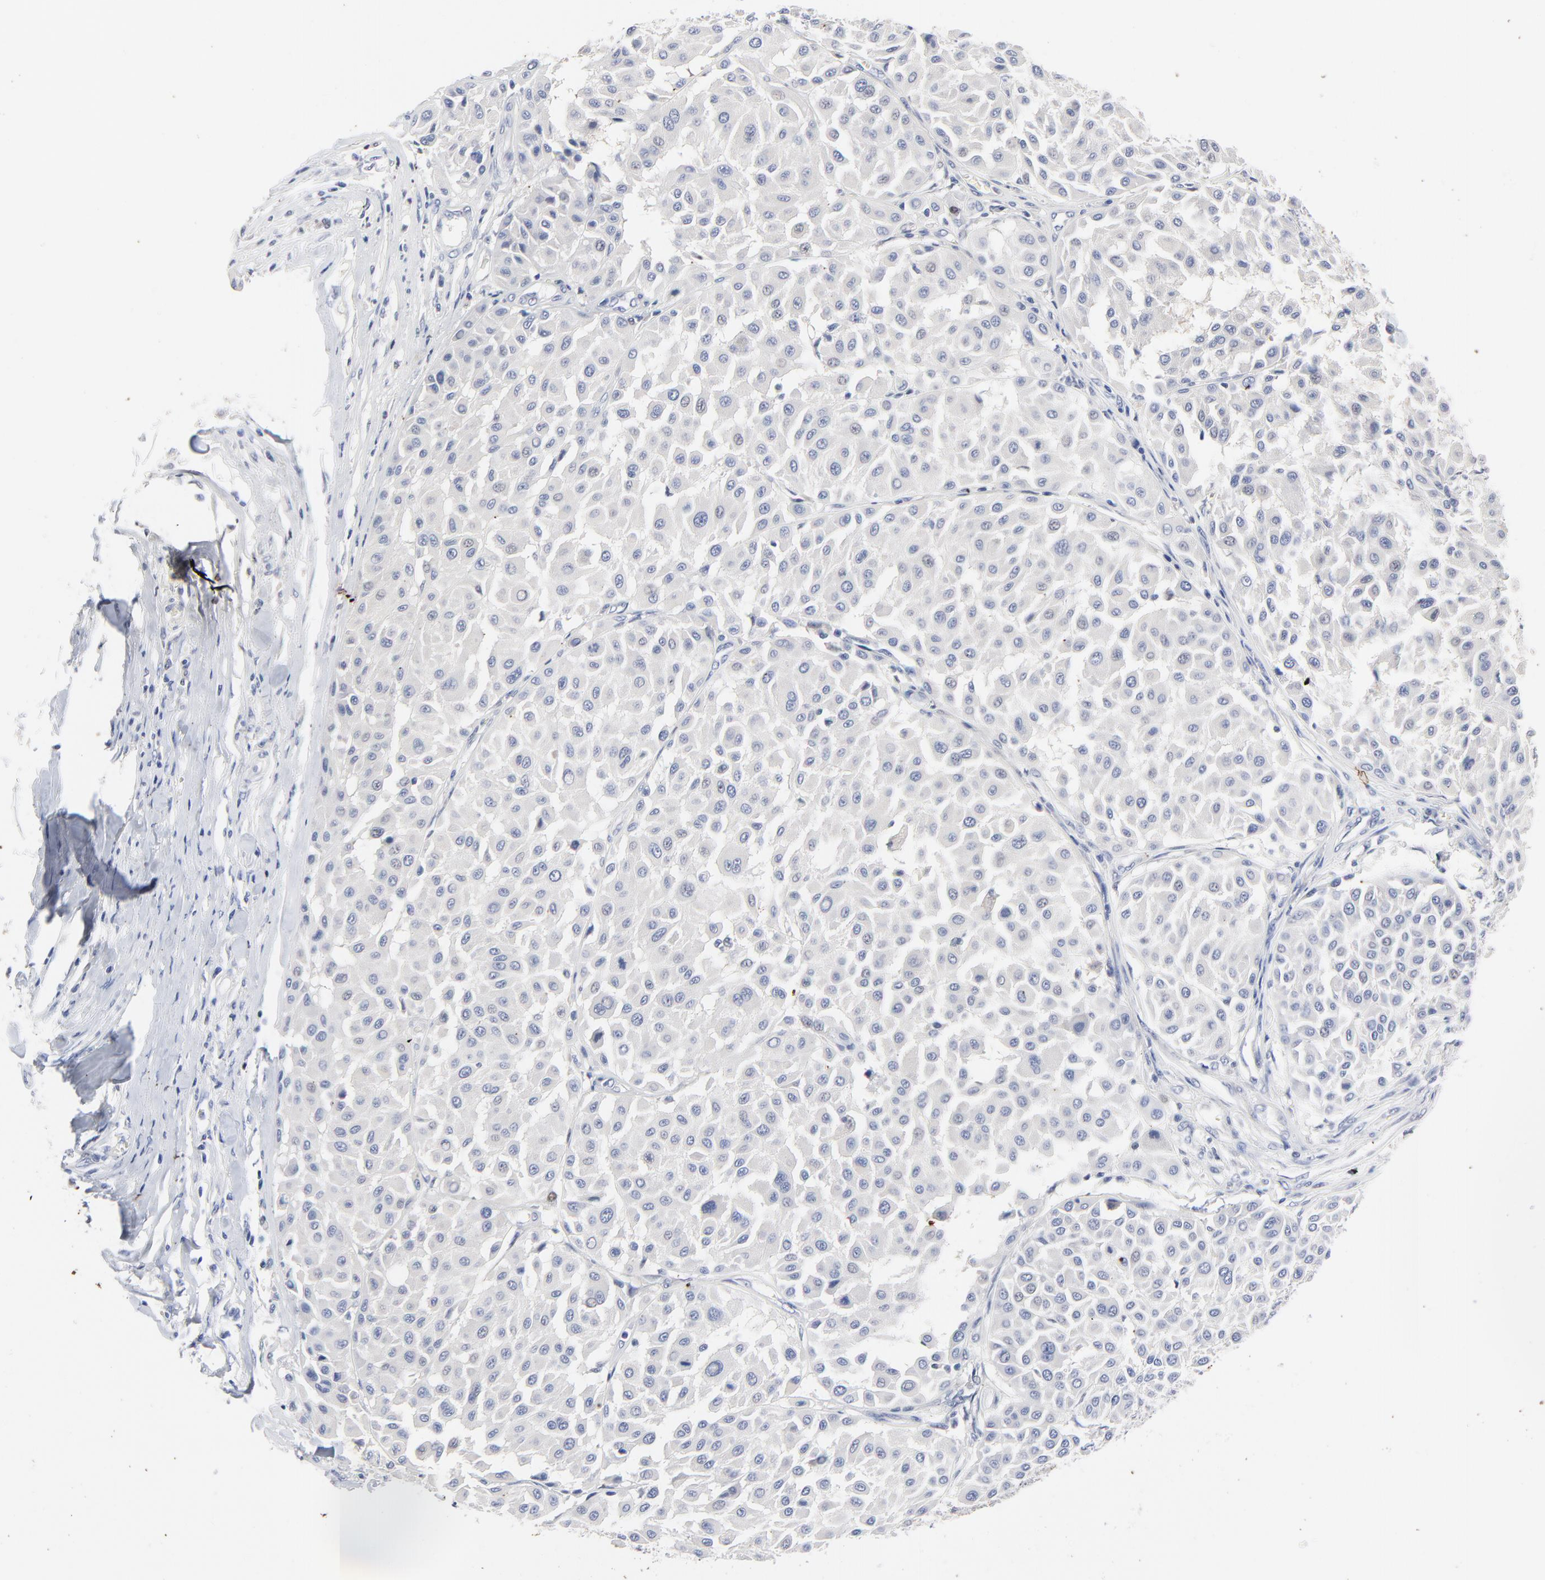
{"staining": {"intensity": "negative", "quantity": "none", "location": "none"}, "tissue": "melanoma", "cell_type": "Tumor cells", "image_type": "cancer", "snomed": [{"axis": "morphology", "description": "Malignant melanoma, Metastatic site"}, {"axis": "topography", "description": "Soft tissue"}], "caption": "Malignant melanoma (metastatic site) was stained to show a protein in brown. There is no significant positivity in tumor cells.", "gene": "AADAC", "patient": {"sex": "male", "age": 41}}